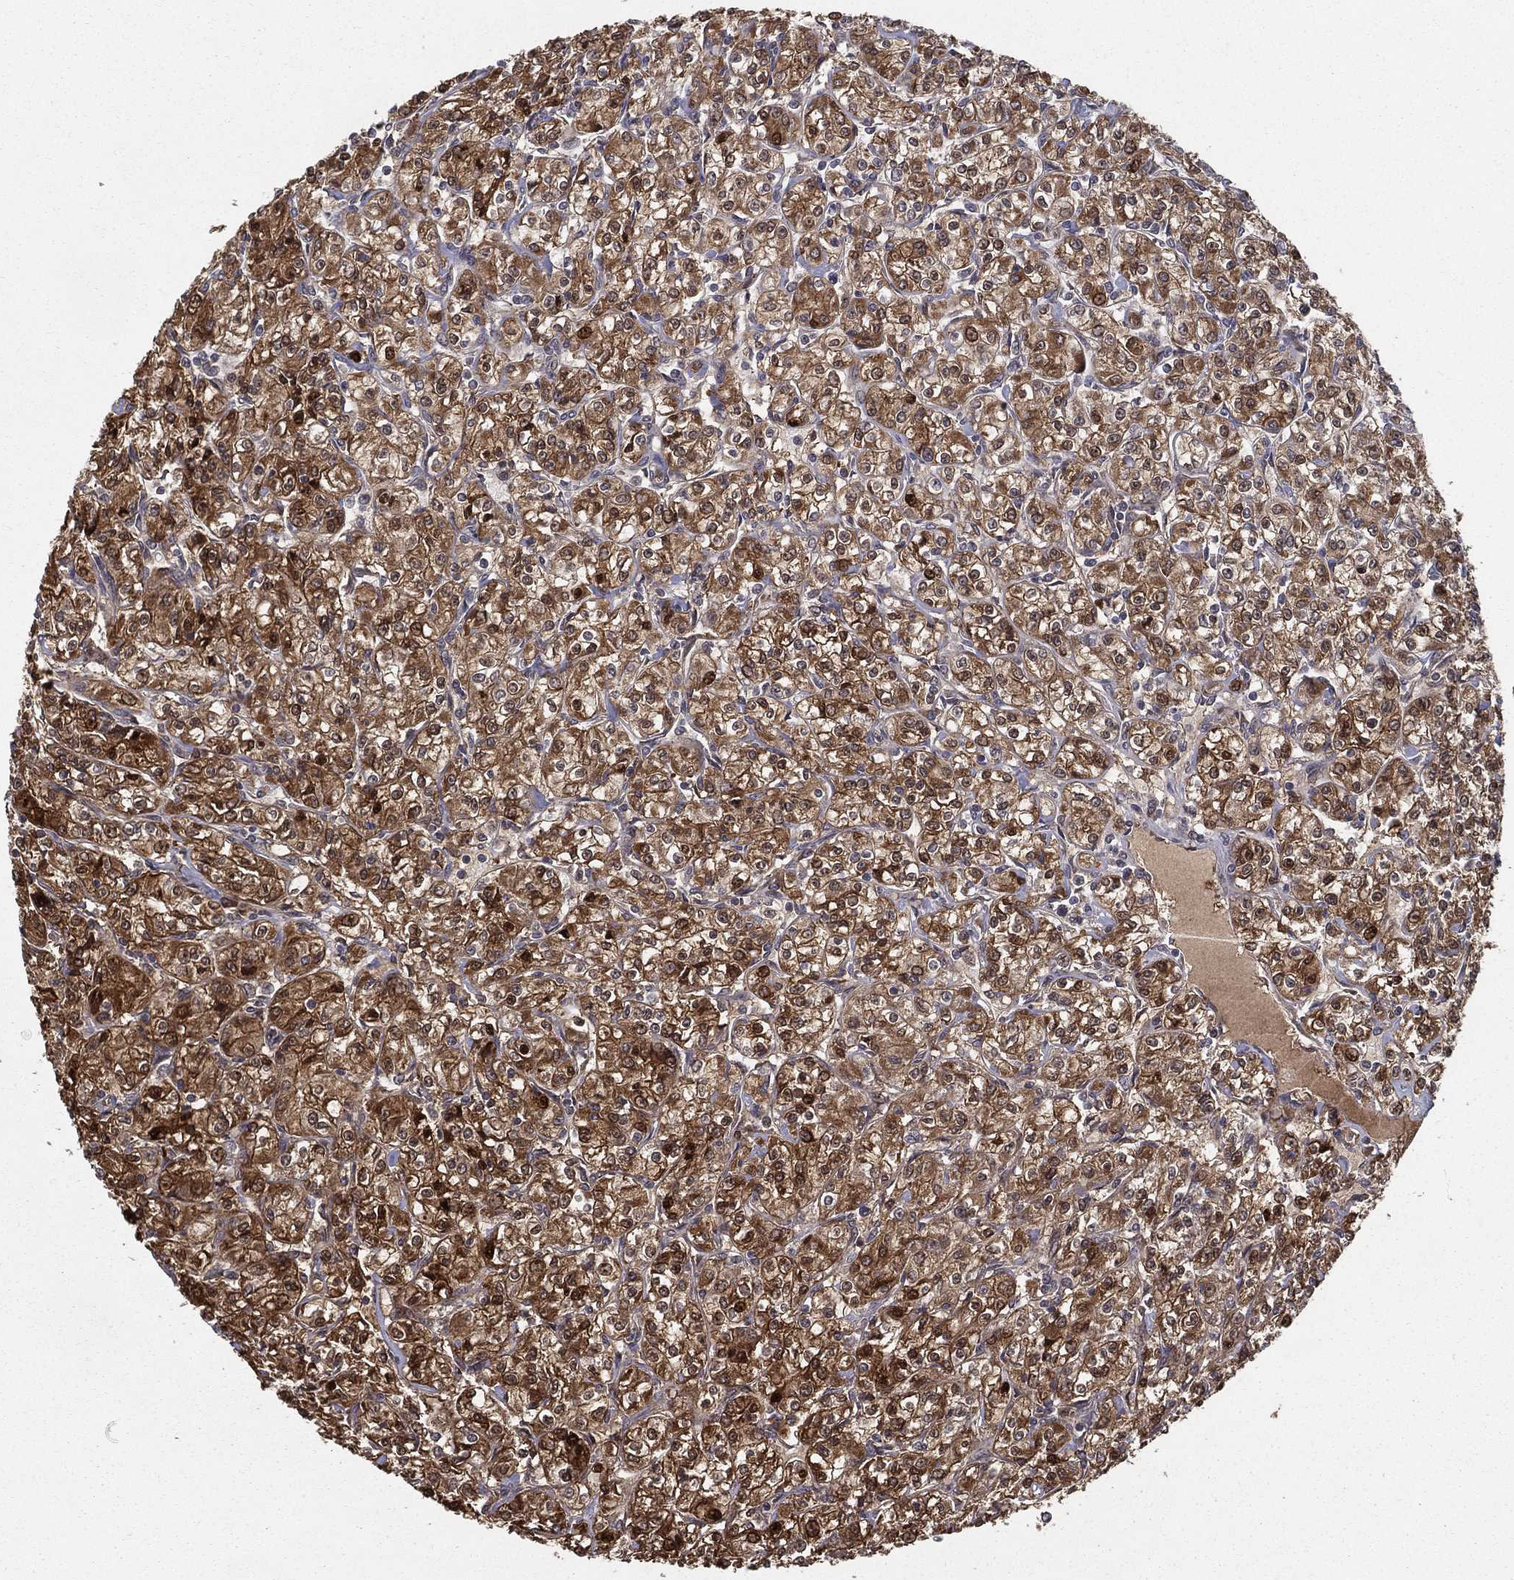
{"staining": {"intensity": "strong", "quantity": "25%-75%", "location": "cytoplasmic/membranous,nuclear"}, "tissue": "renal cancer", "cell_type": "Tumor cells", "image_type": "cancer", "snomed": [{"axis": "morphology", "description": "Adenocarcinoma, NOS"}, {"axis": "topography", "description": "Kidney"}], "caption": "Tumor cells demonstrate high levels of strong cytoplasmic/membranous and nuclear positivity in approximately 25%-75% of cells in renal adenocarcinoma.", "gene": "SLC6A6", "patient": {"sex": "male", "age": 77}}